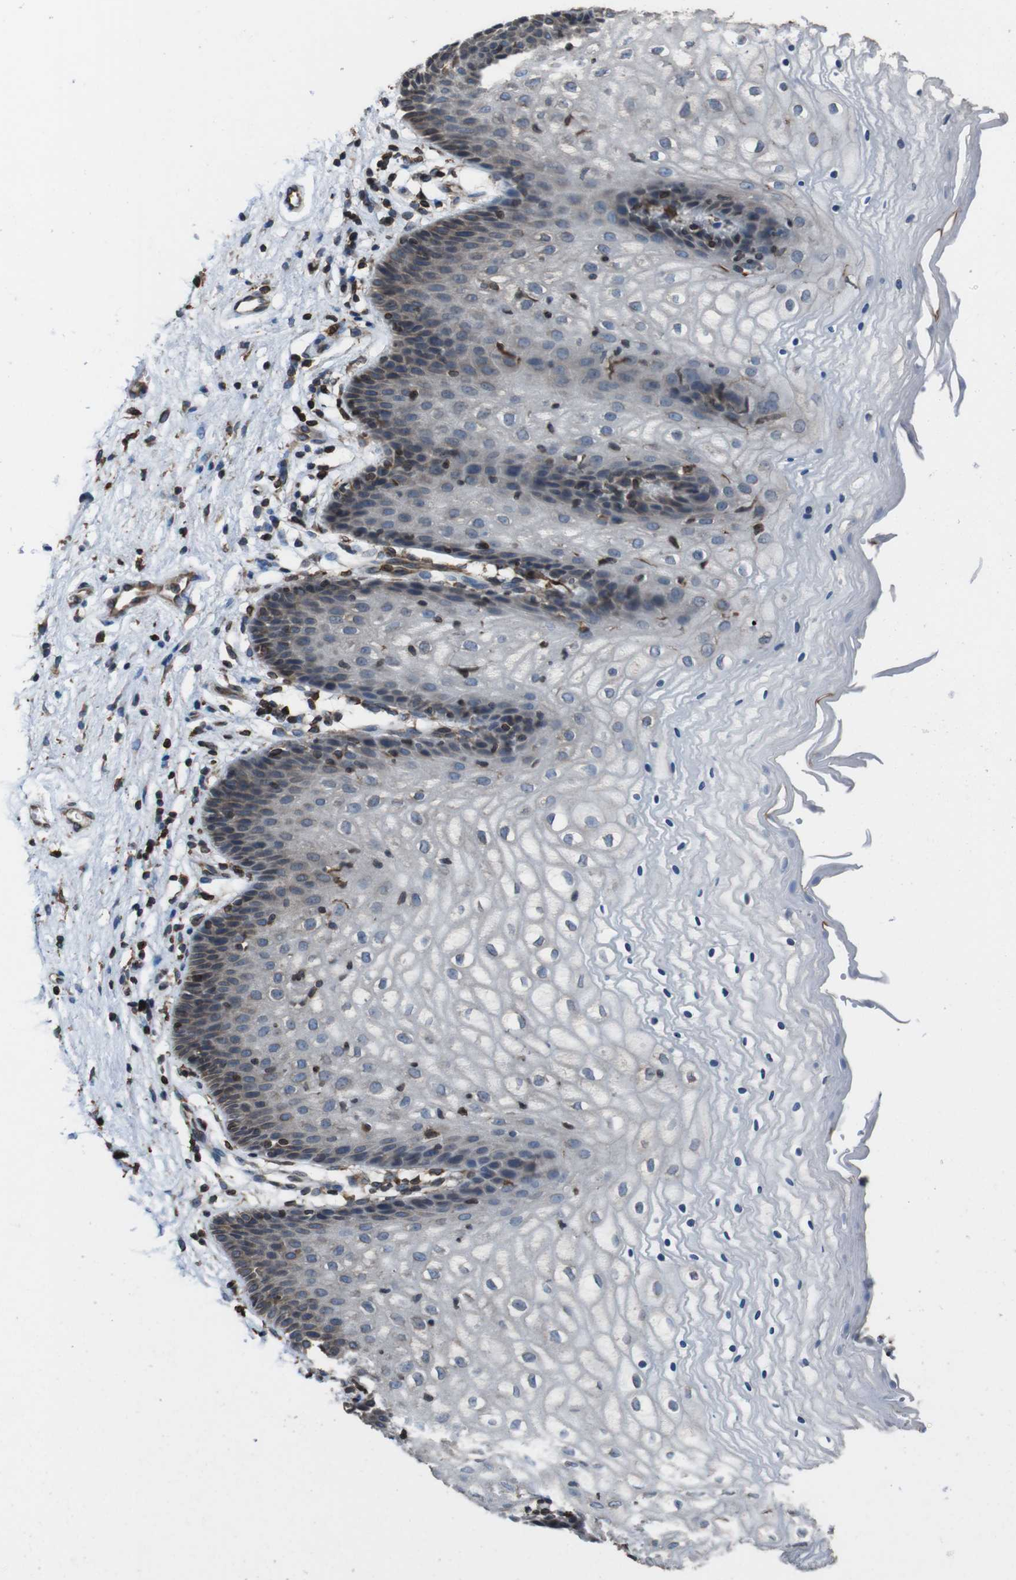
{"staining": {"intensity": "weak", "quantity": "<25%", "location": "cytoplasmic/membranous,nuclear"}, "tissue": "vagina", "cell_type": "Squamous epithelial cells", "image_type": "normal", "snomed": [{"axis": "morphology", "description": "Normal tissue, NOS"}, {"axis": "topography", "description": "Vagina"}], "caption": "Protein analysis of benign vagina exhibits no significant positivity in squamous epithelial cells. The staining is performed using DAB (3,3'-diaminobenzidine) brown chromogen with nuclei counter-stained in using hematoxylin.", "gene": "APMAP", "patient": {"sex": "female", "age": 34}}